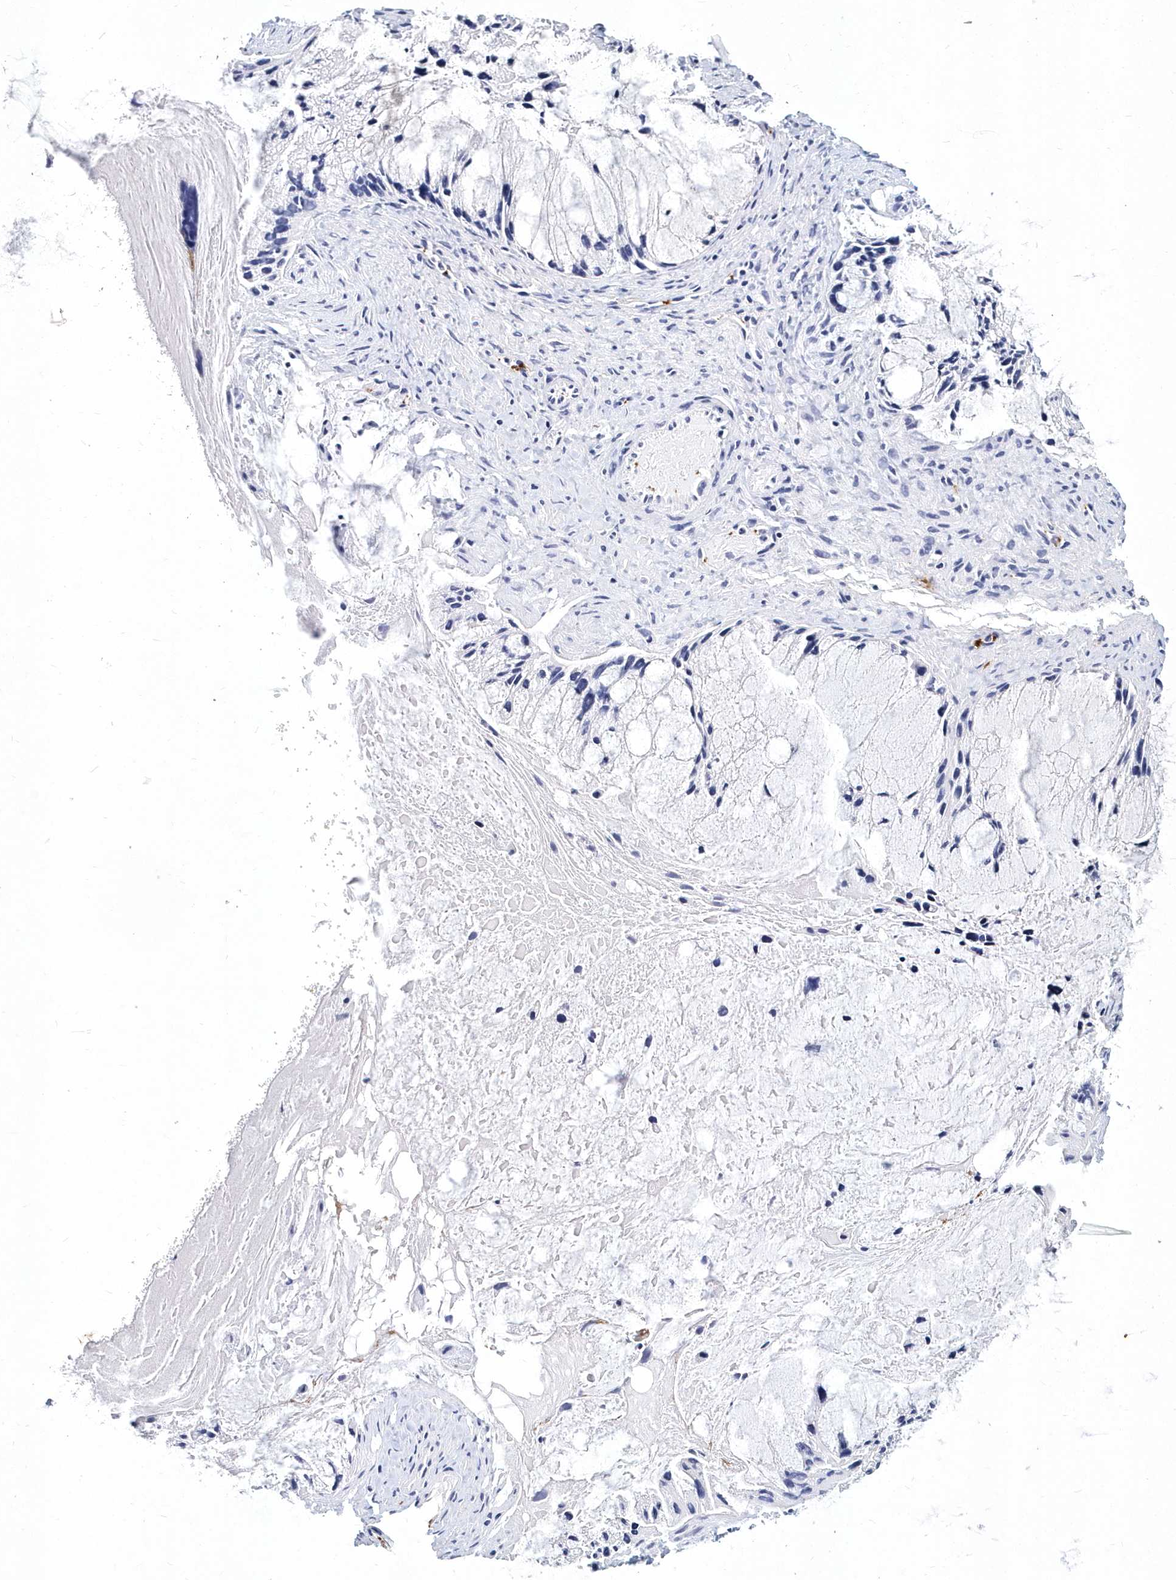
{"staining": {"intensity": "negative", "quantity": "none", "location": "none"}, "tissue": "ovarian cancer", "cell_type": "Tumor cells", "image_type": "cancer", "snomed": [{"axis": "morphology", "description": "Cystadenocarcinoma, mucinous, NOS"}, {"axis": "topography", "description": "Ovary"}], "caption": "Image shows no protein expression in tumor cells of mucinous cystadenocarcinoma (ovarian) tissue.", "gene": "ITGA2B", "patient": {"sex": "female", "age": 37}}